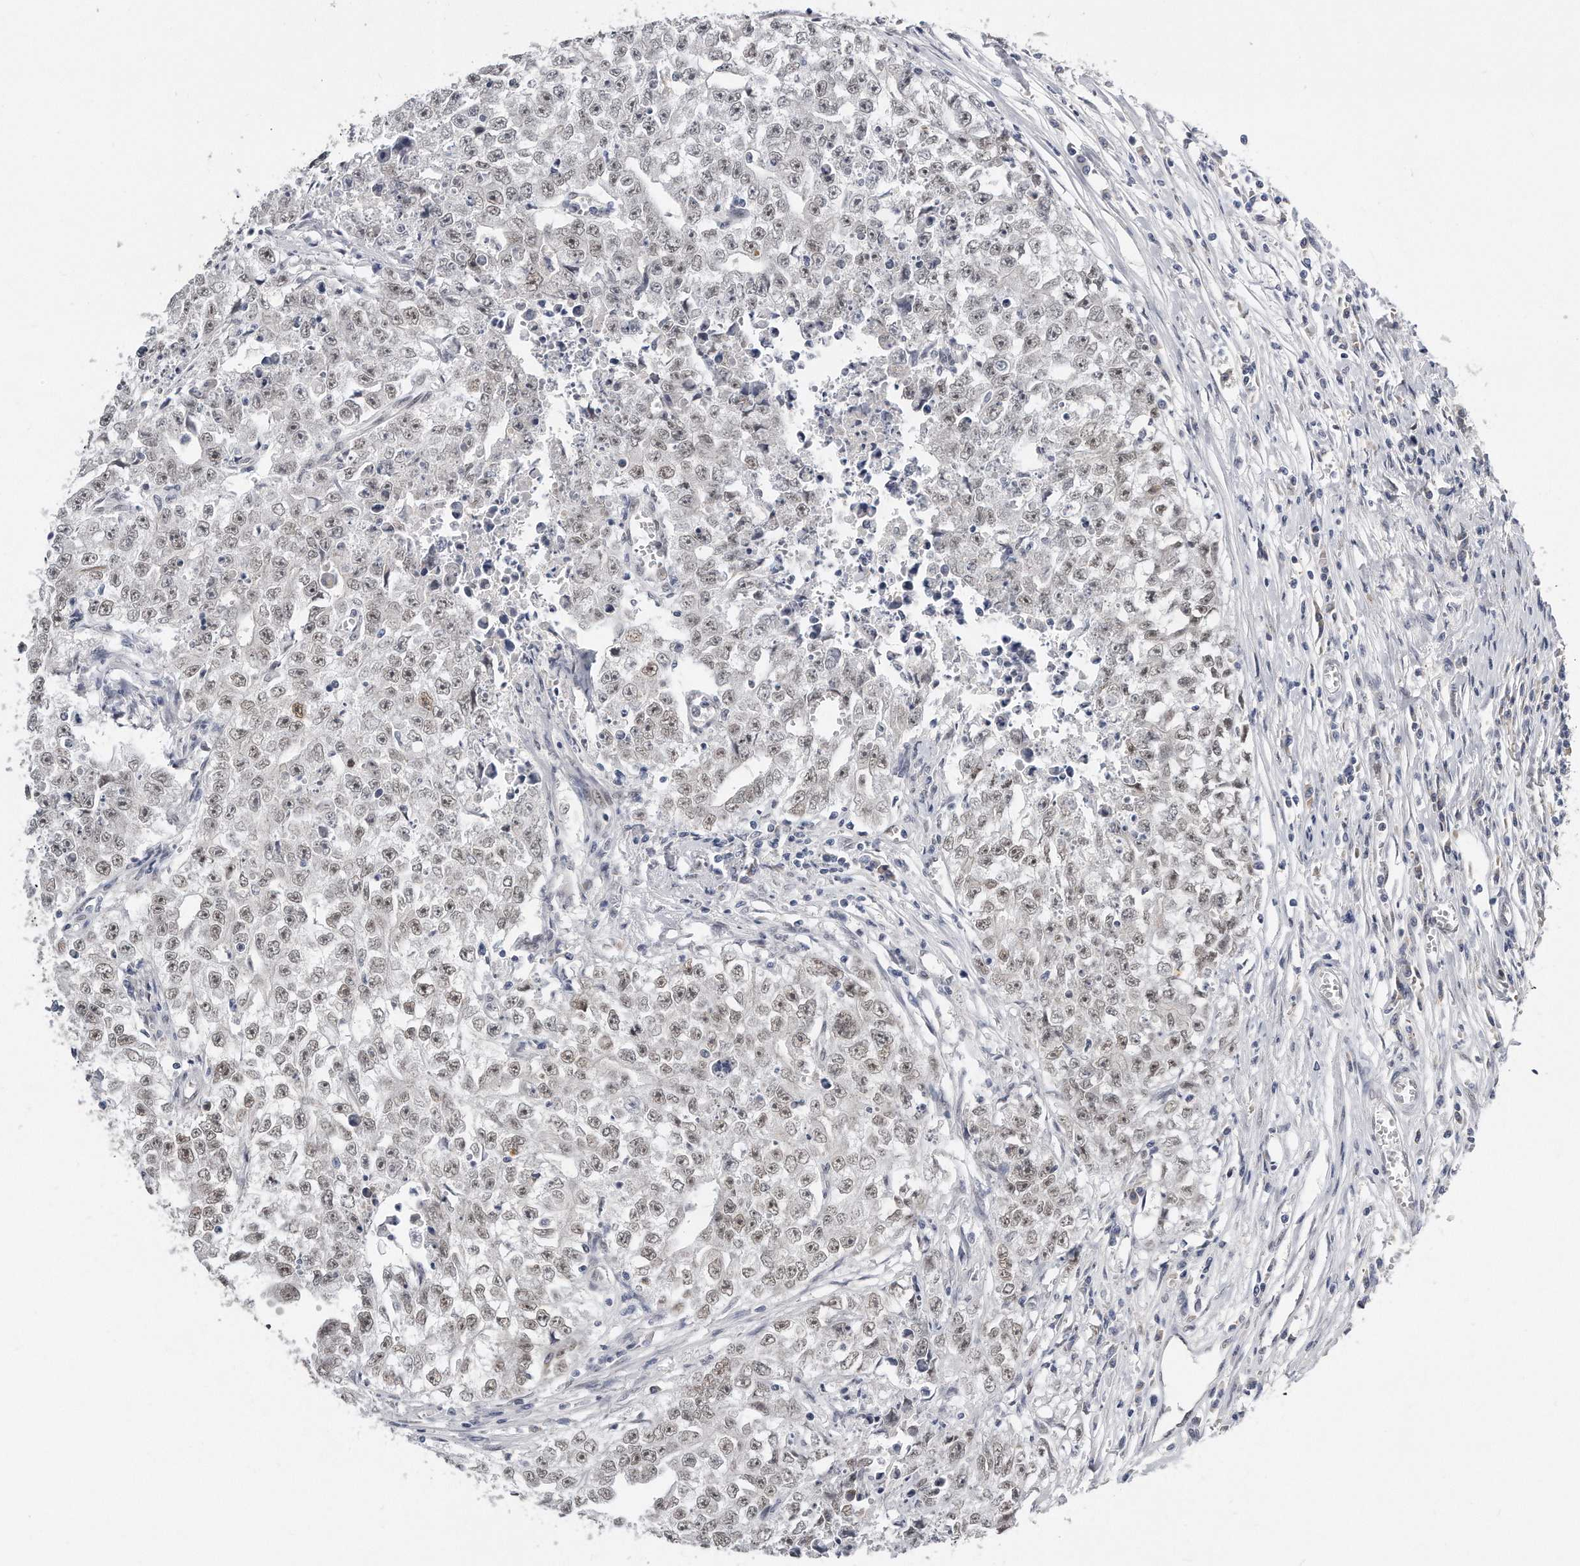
{"staining": {"intensity": "weak", "quantity": ">75%", "location": "nuclear"}, "tissue": "testis cancer", "cell_type": "Tumor cells", "image_type": "cancer", "snomed": [{"axis": "morphology", "description": "Seminoma, NOS"}, {"axis": "morphology", "description": "Carcinoma, Embryonal, NOS"}, {"axis": "topography", "description": "Testis"}], "caption": "The immunohistochemical stain labels weak nuclear positivity in tumor cells of embryonal carcinoma (testis) tissue.", "gene": "CTBP2", "patient": {"sex": "male", "age": 43}}